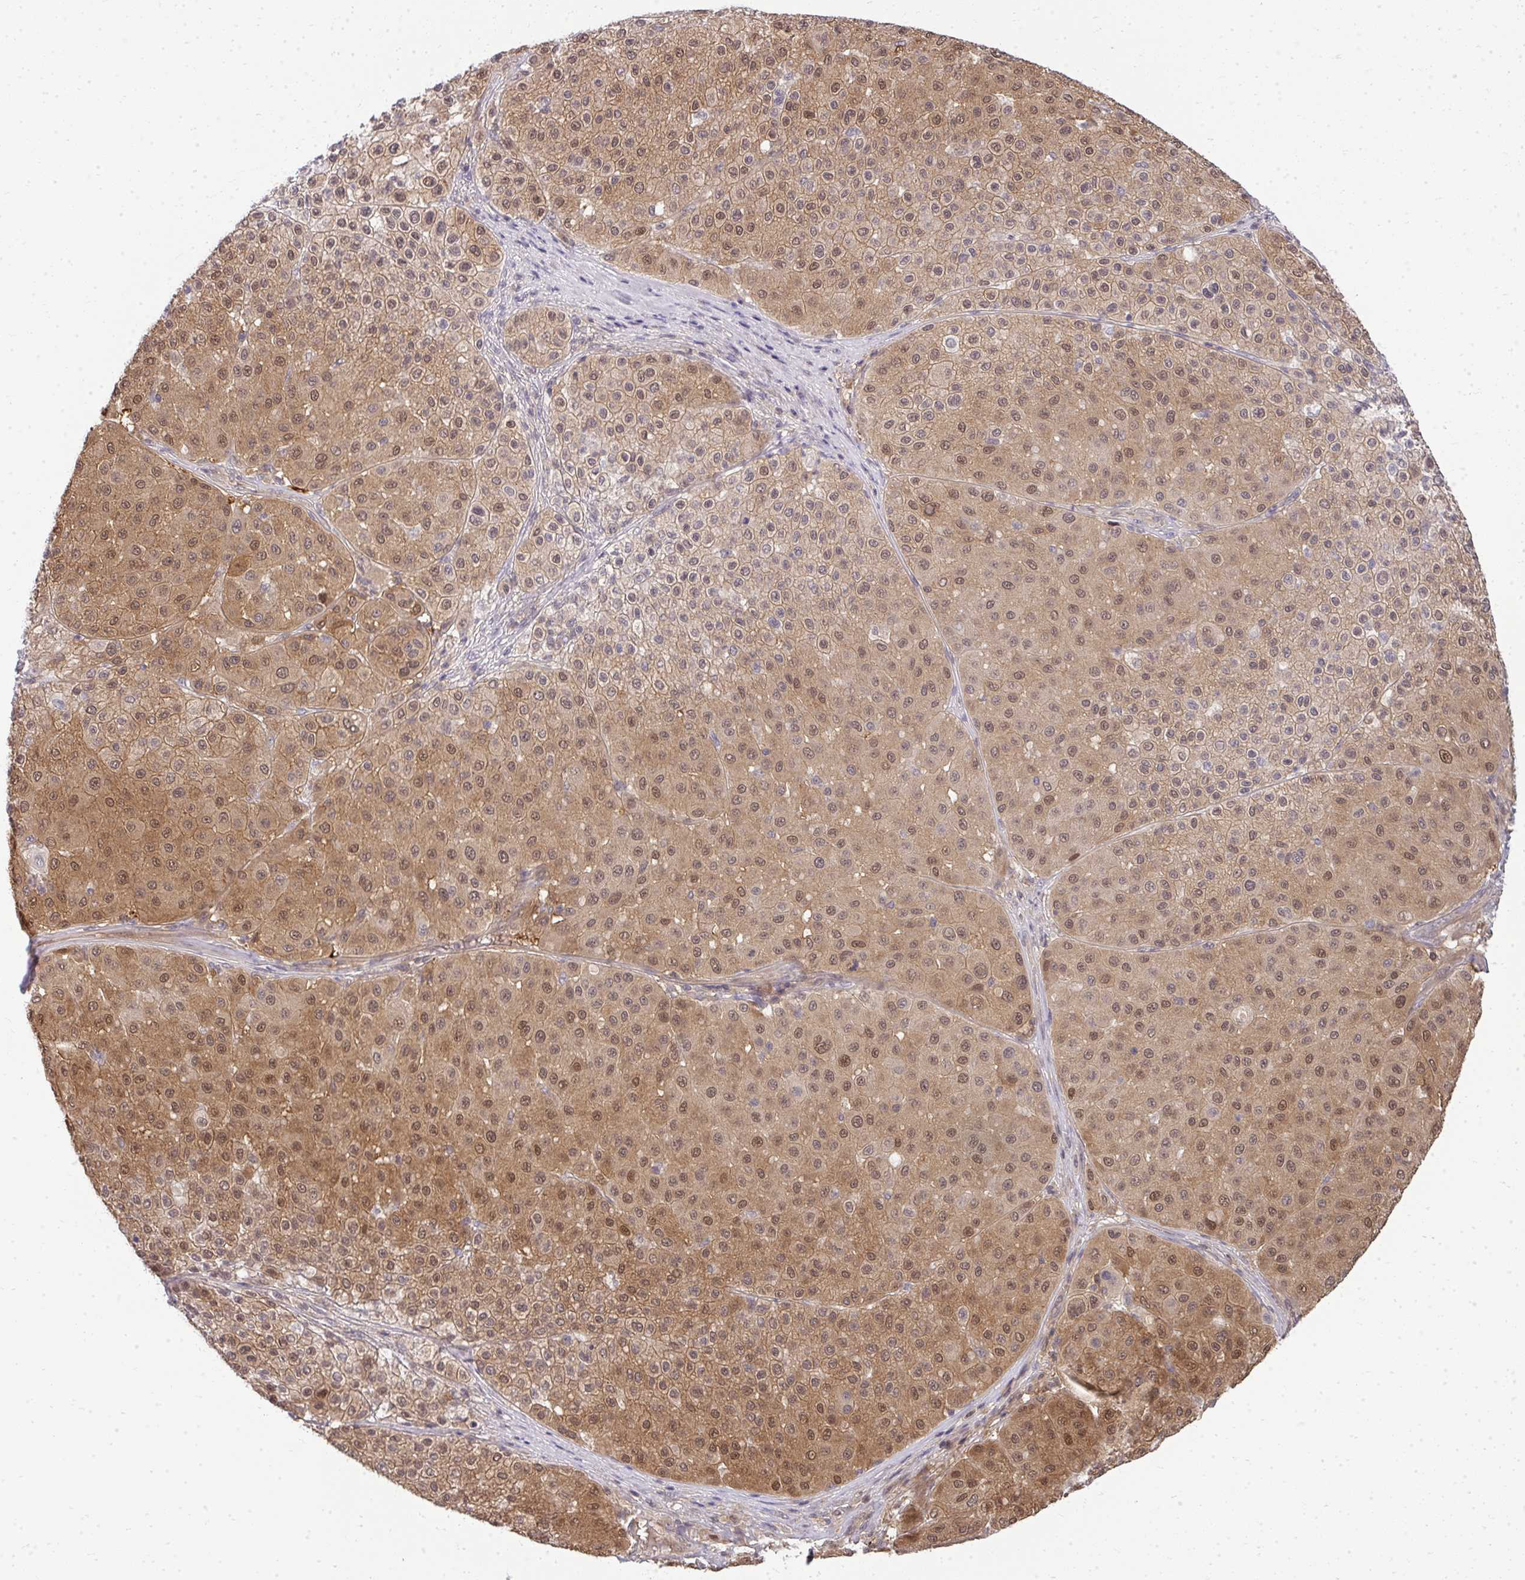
{"staining": {"intensity": "moderate", "quantity": ">75%", "location": "cytoplasmic/membranous,nuclear"}, "tissue": "melanoma", "cell_type": "Tumor cells", "image_type": "cancer", "snomed": [{"axis": "morphology", "description": "Malignant melanoma, Metastatic site"}, {"axis": "topography", "description": "Smooth muscle"}], "caption": "An image of melanoma stained for a protein shows moderate cytoplasmic/membranous and nuclear brown staining in tumor cells. (DAB (3,3'-diaminobenzidine) = brown stain, brightfield microscopy at high magnification).", "gene": "HDHD2", "patient": {"sex": "male", "age": 41}}